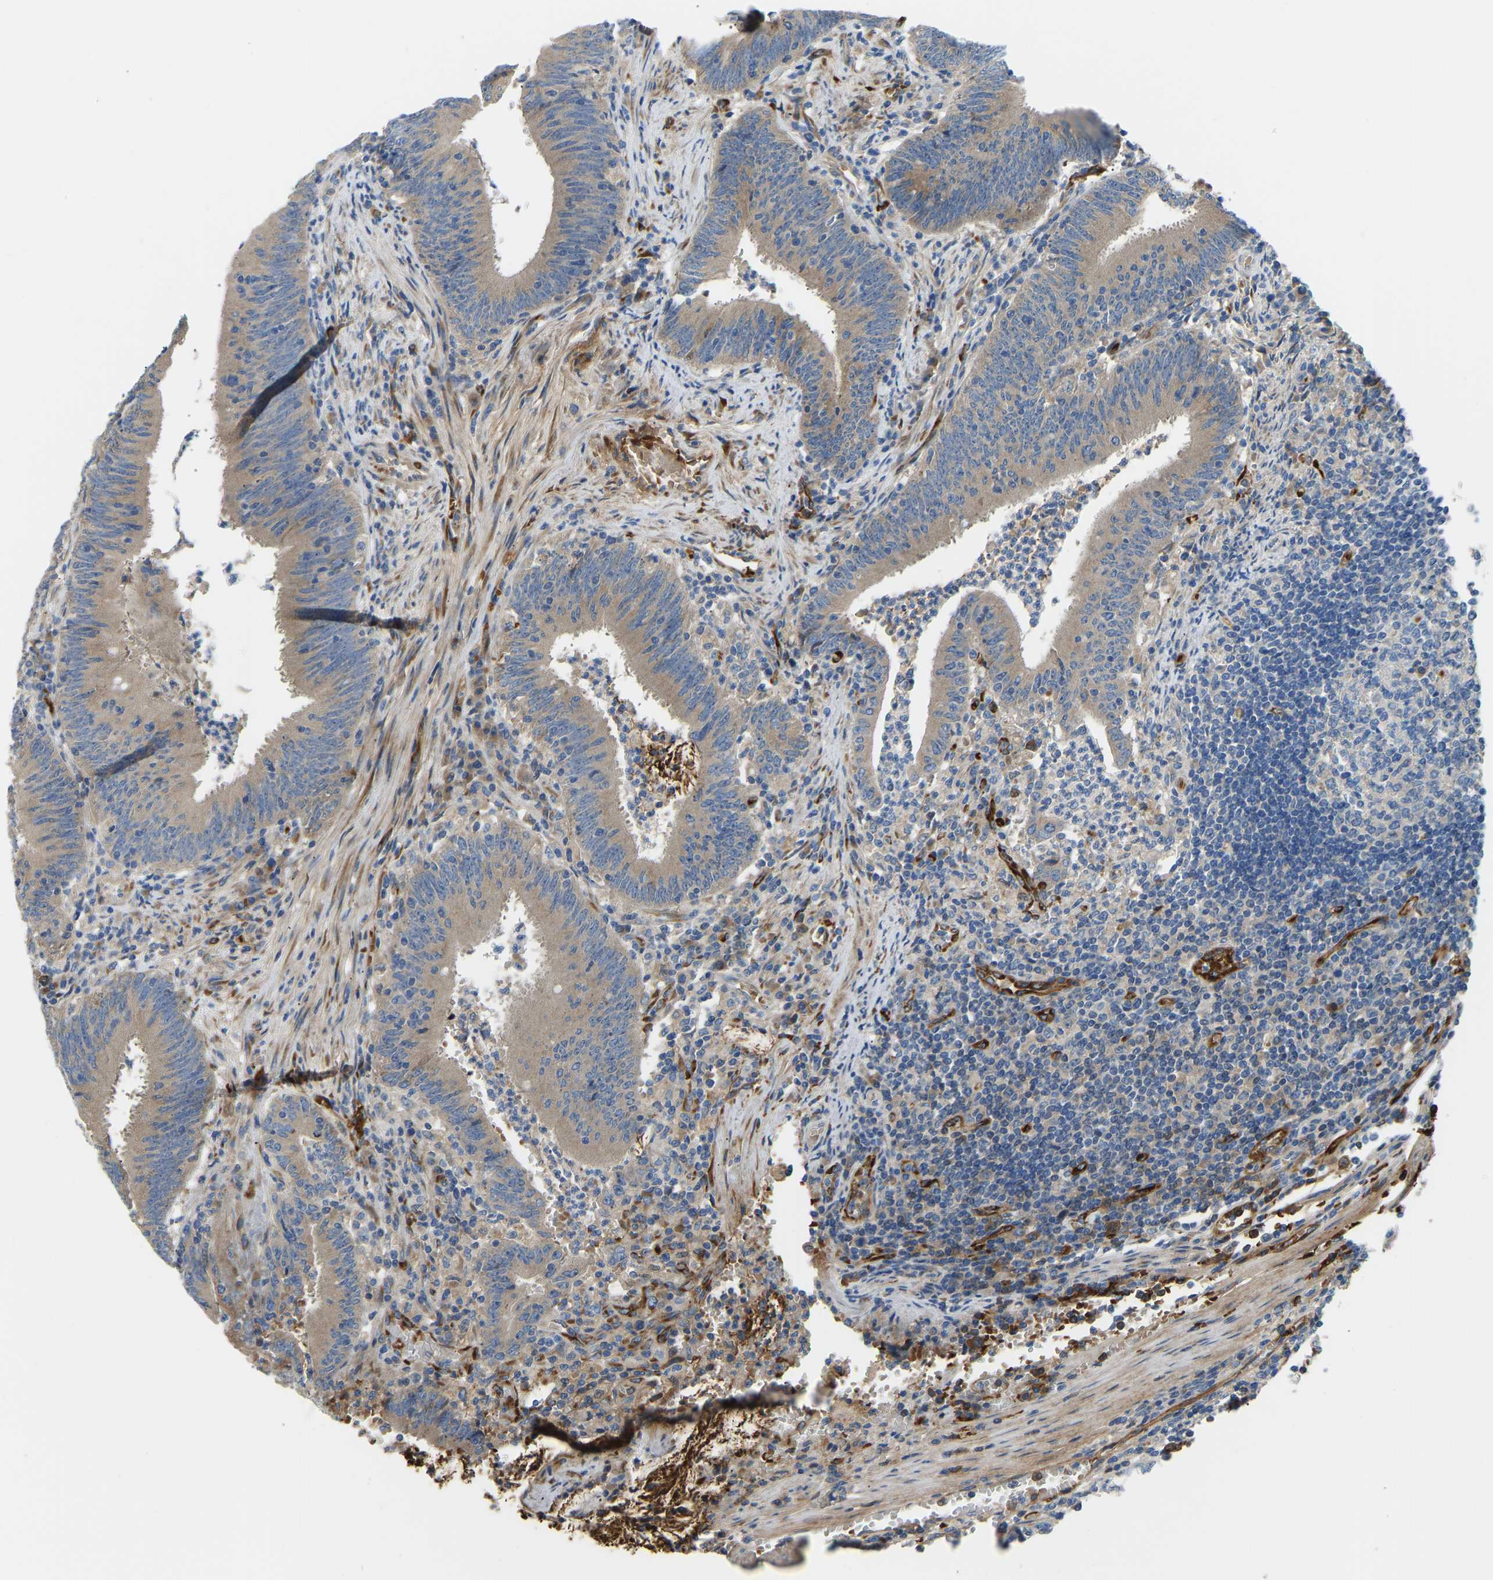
{"staining": {"intensity": "moderate", "quantity": ">75%", "location": "cytoplasmic/membranous"}, "tissue": "colorectal cancer", "cell_type": "Tumor cells", "image_type": "cancer", "snomed": [{"axis": "morphology", "description": "Normal tissue, NOS"}, {"axis": "morphology", "description": "Adenocarcinoma, NOS"}, {"axis": "topography", "description": "Rectum"}], "caption": "Adenocarcinoma (colorectal) stained for a protein (brown) reveals moderate cytoplasmic/membranous positive positivity in about >75% of tumor cells.", "gene": "COL15A1", "patient": {"sex": "female", "age": 66}}